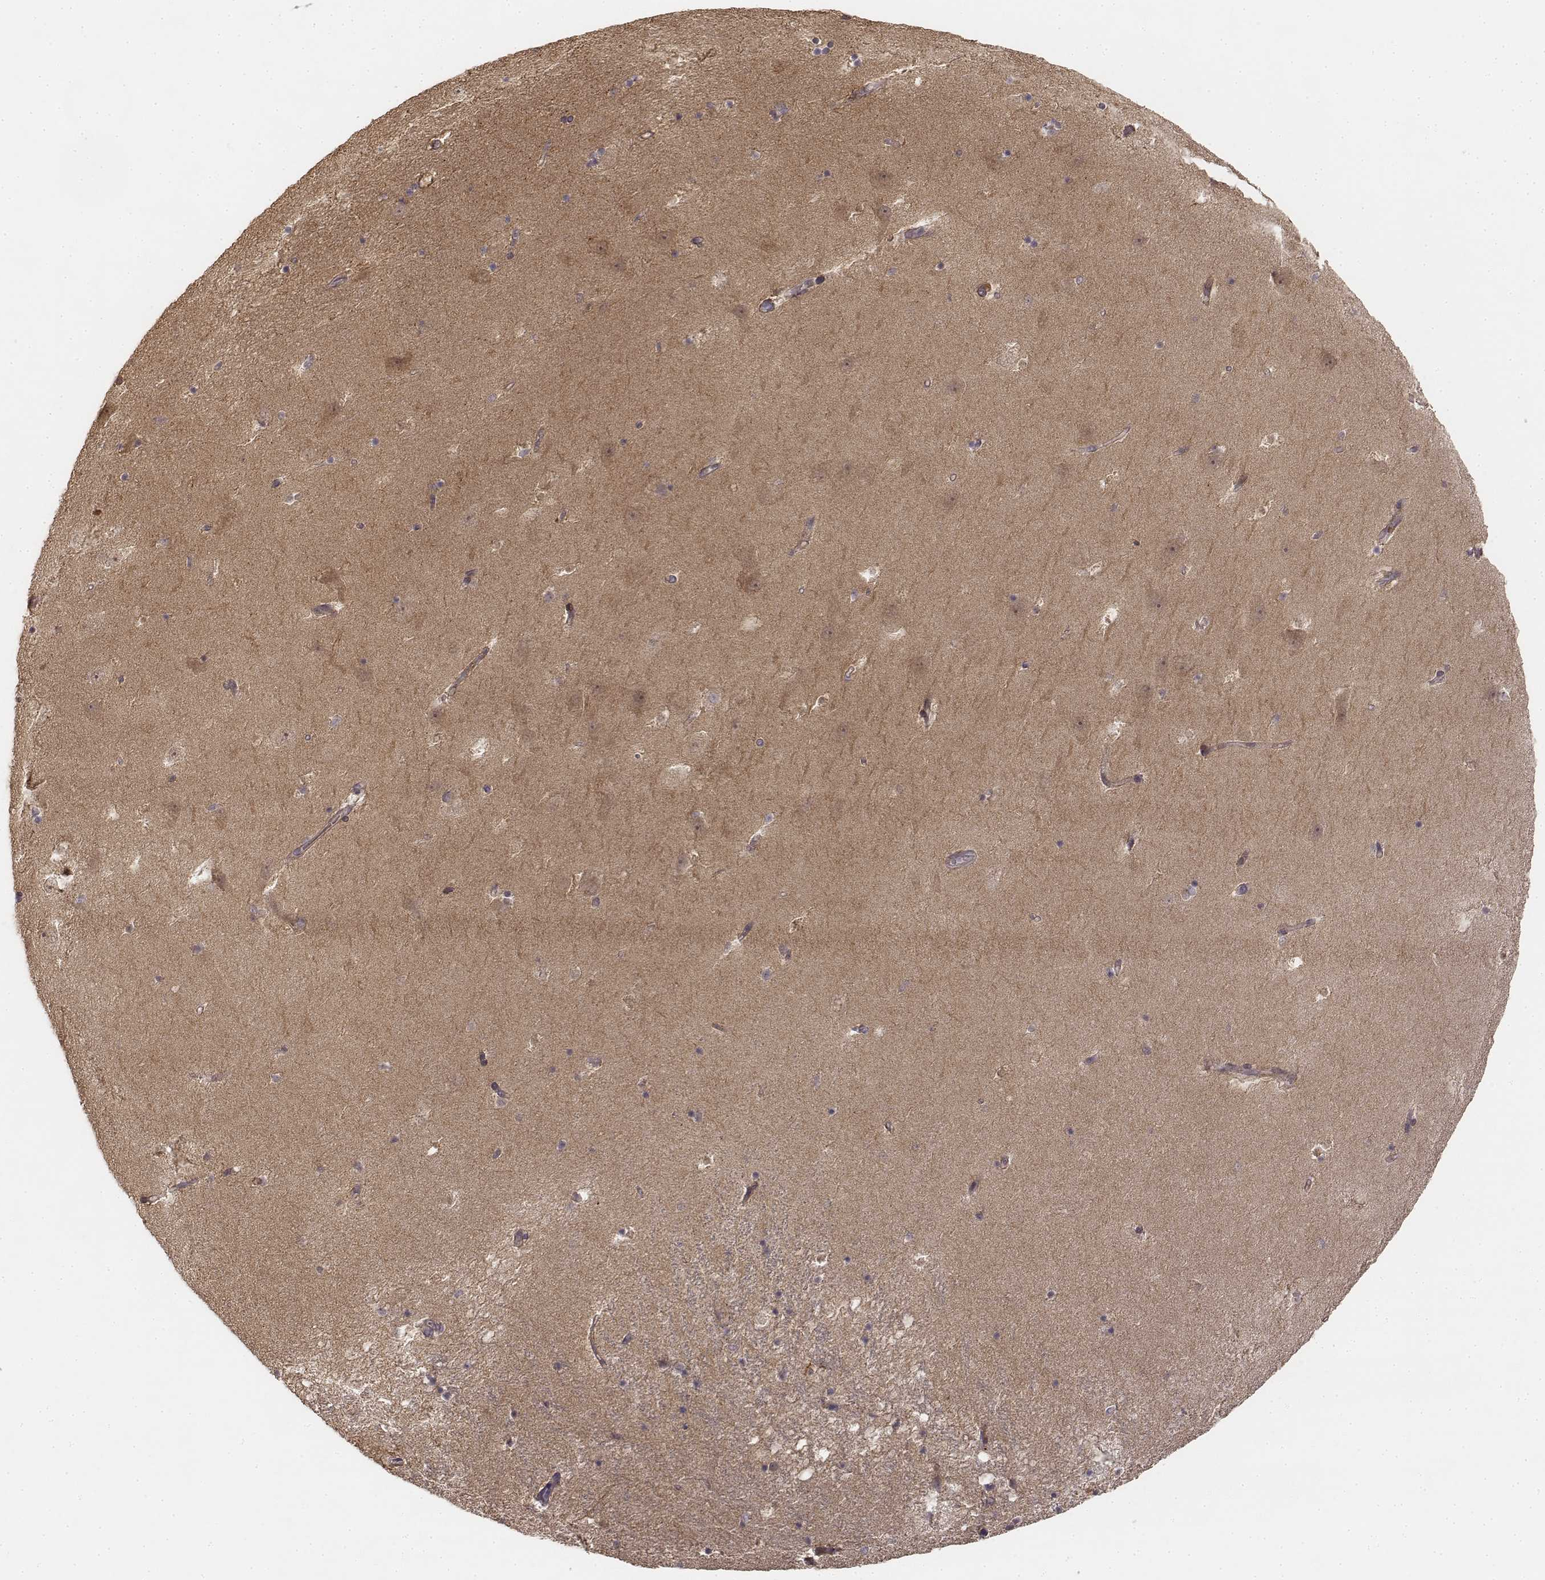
{"staining": {"intensity": "weak", "quantity": "25%-75%", "location": "cytoplasmic/membranous"}, "tissue": "hippocampus", "cell_type": "Glial cells", "image_type": "normal", "snomed": [{"axis": "morphology", "description": "Normal tissue, NOS"}, {"axis": "topography", "description": "Hippocampus"}], "caption": "The histopathology image reveals a brown stain indicating the presence of a protein in the cytoplasmic/membranous of glial cells in hippocampus. Immunohistochemistry (ihc) stains the protein in brown and the nuclei are stained blue.", "gene": "FBXO21", "patient": {"sex": "male", "age": 58}}